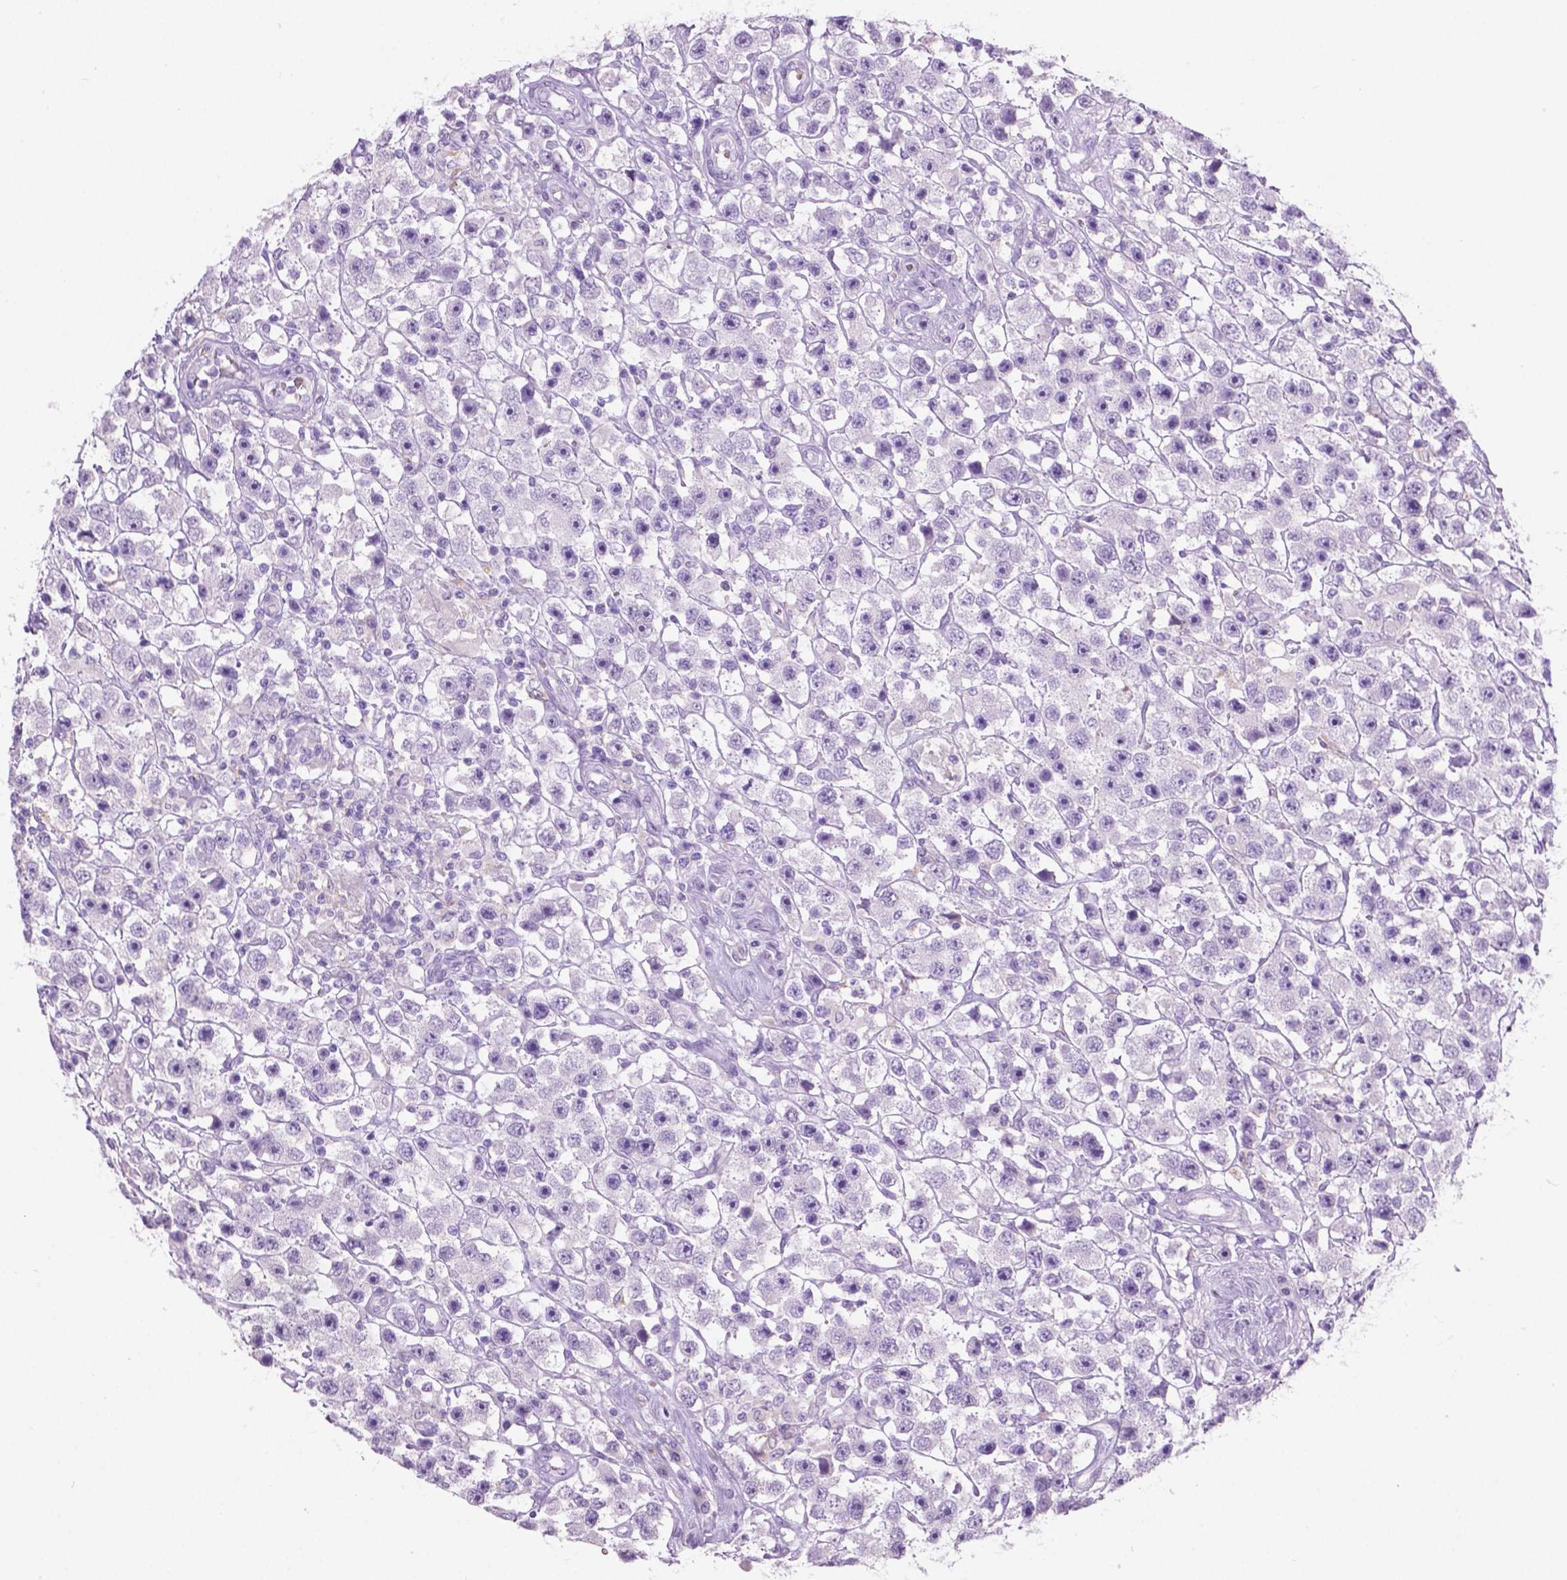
{"staining": {"intensity": "negative", "quantity": "none", "location": "none"}, "tissue": "testis cancer", "cell_type": "Tumor cells", "image_type": "cancer", "snomed": [{"axis": "morphology", "description": "Seminoma, NOS"}, {"axis": "topography", "description": "Testis"}], "caption": "Testis cancer was stained to show a protein in brown. There is no significant expression in tumor cells.", "gene": "GRIN2B", "patient": {"sex": "male", "age": 45}}